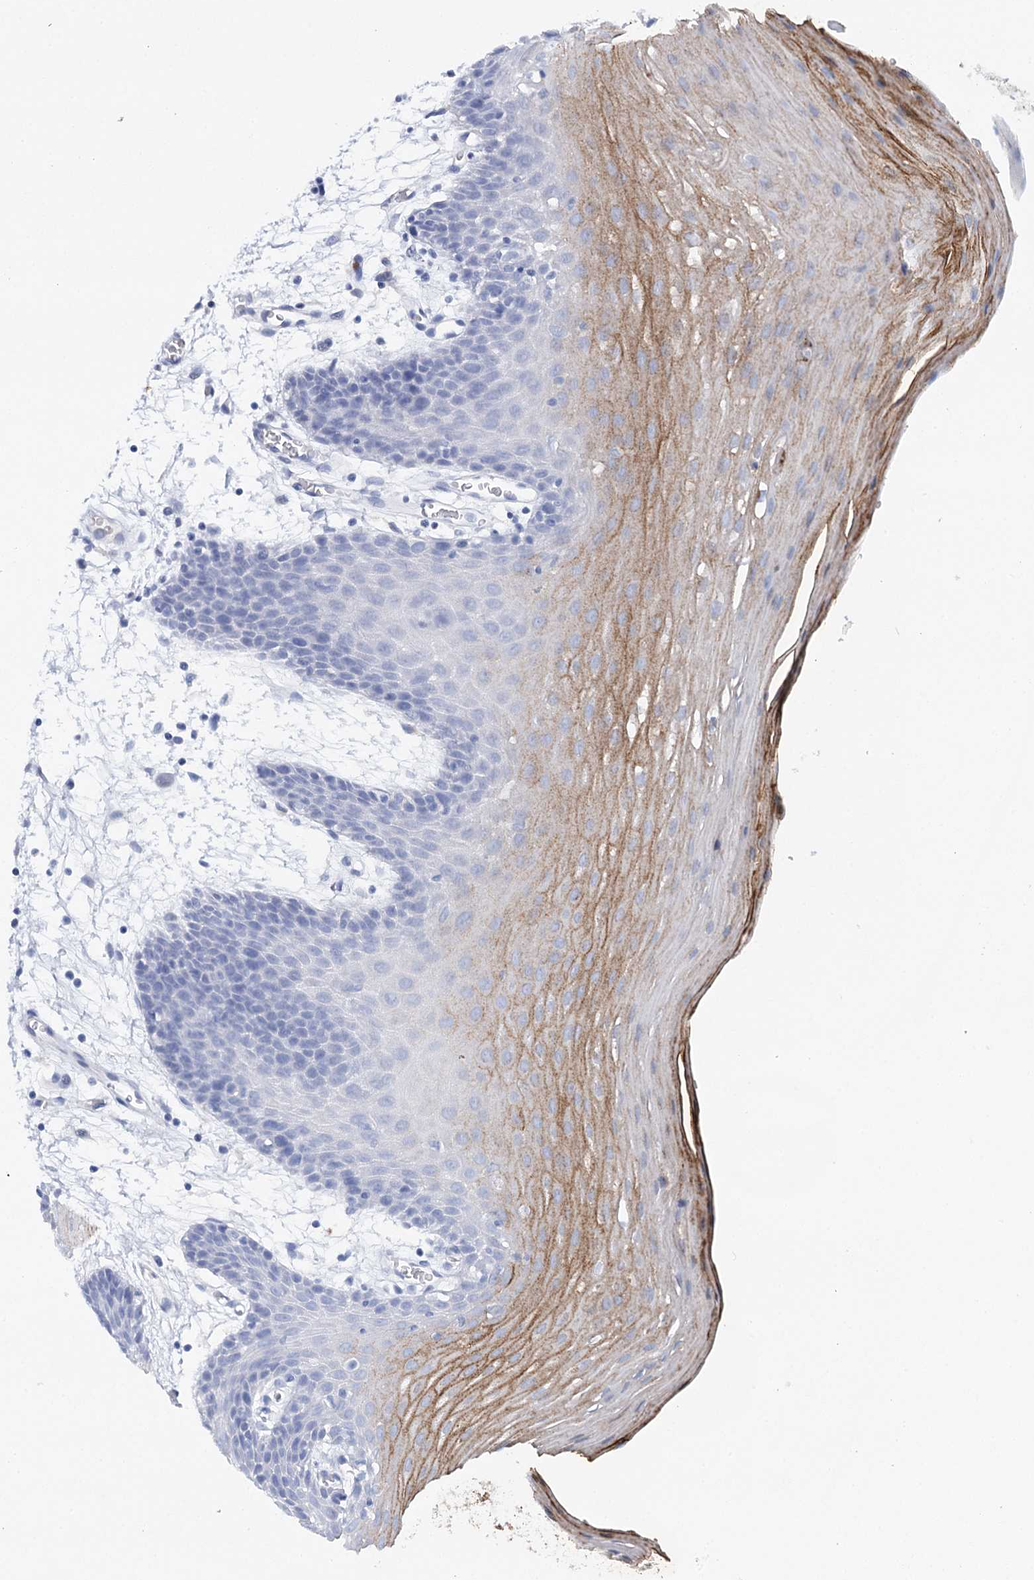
{"staining": {"intensity": "moderate", "quantity": "<25%", "location": "cytoplasmic/membranous"}, "tissue": "oral mucosa", "cell_type": "Squamous epithelial cells", "image_type": "normal", "snomed": [{"axis": "morphology", "description": "Normal tissue, NOS"}, {"axis": "topography", "description": "Skeletal muscle"}, {"axis": "topography", "description": "Oral tissue"}, {"axis": "topography", "description": "Salivary gland"}, {"axis": "topography", "description": "Peripheral nerve tissue"}], "caption": "This micrograph reveals benign oral mucosa stained with IHC to label a protein in brown. The cytoplasmic/membranous of squamous epithelial cells show moderate positivity for the protein. Nuclei are counter-stained blue.", "gene": "CEACAM8", "patient": {"sex": "male", "age": 54}}